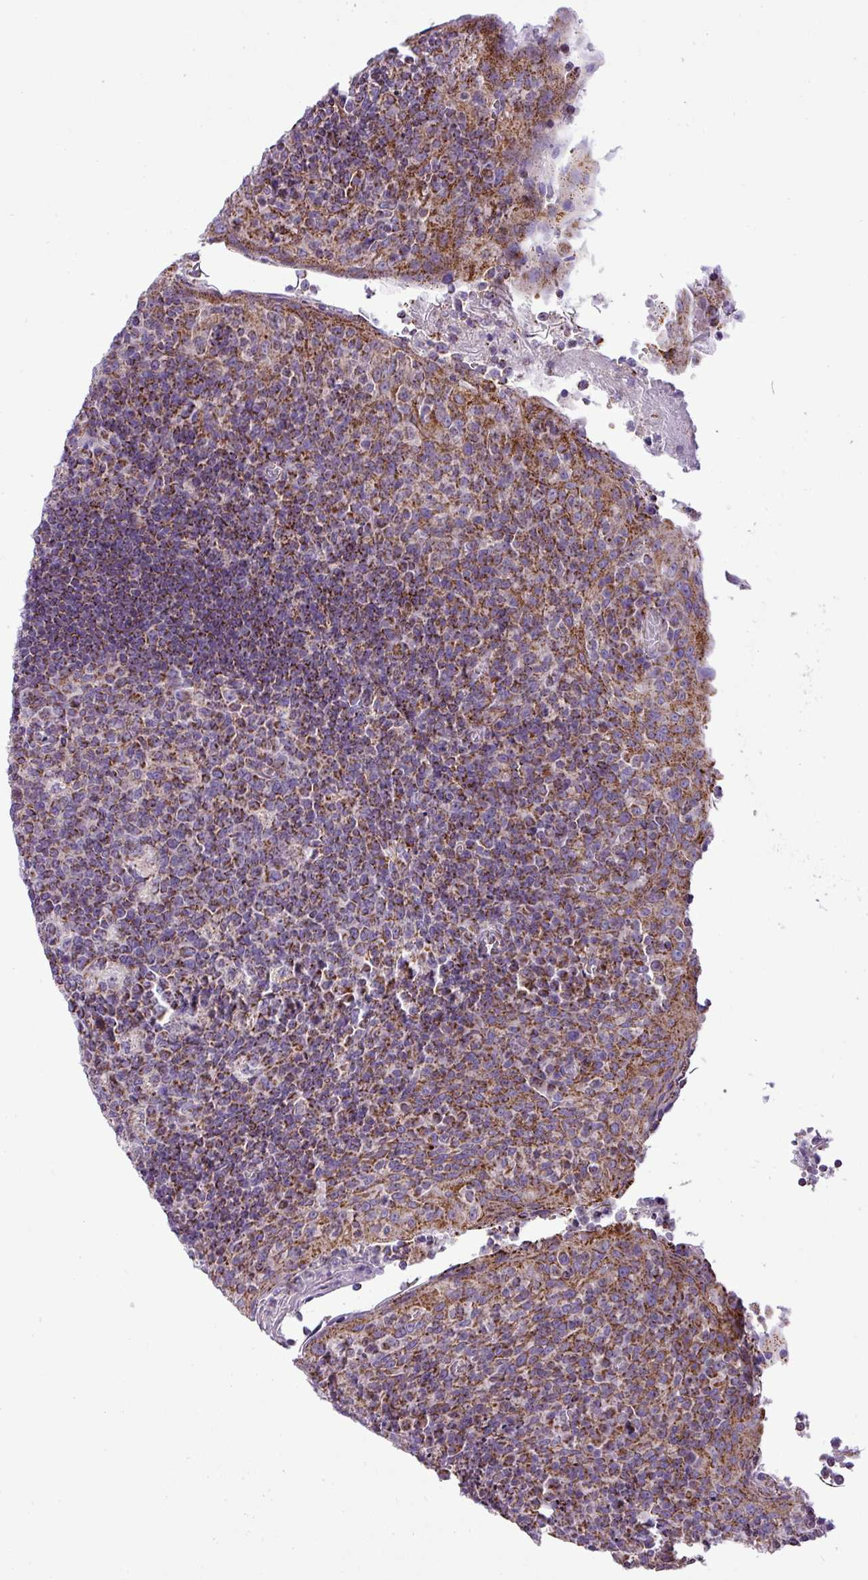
{"staining": {"intensity": "strong", "quantity": "<25%", "location": "cytoplasmic/membranous"}, "tissue": "tonsil", "cell_type": "Germinal center cells", "image_type": "normal", "snomed": [{"axis": "morphology", "description": "Normal tissue, NOS"}, {"axis": "topography", "description": "Tonsil"}], "caption": "Brown immunohistochemical staining in benign human tonsil exhibits strong cytoplasmic/membranous staining in about <25% of germinal center cells.", "gene": "ZNF81", "patient": {"sex": "male", "age": 17}}